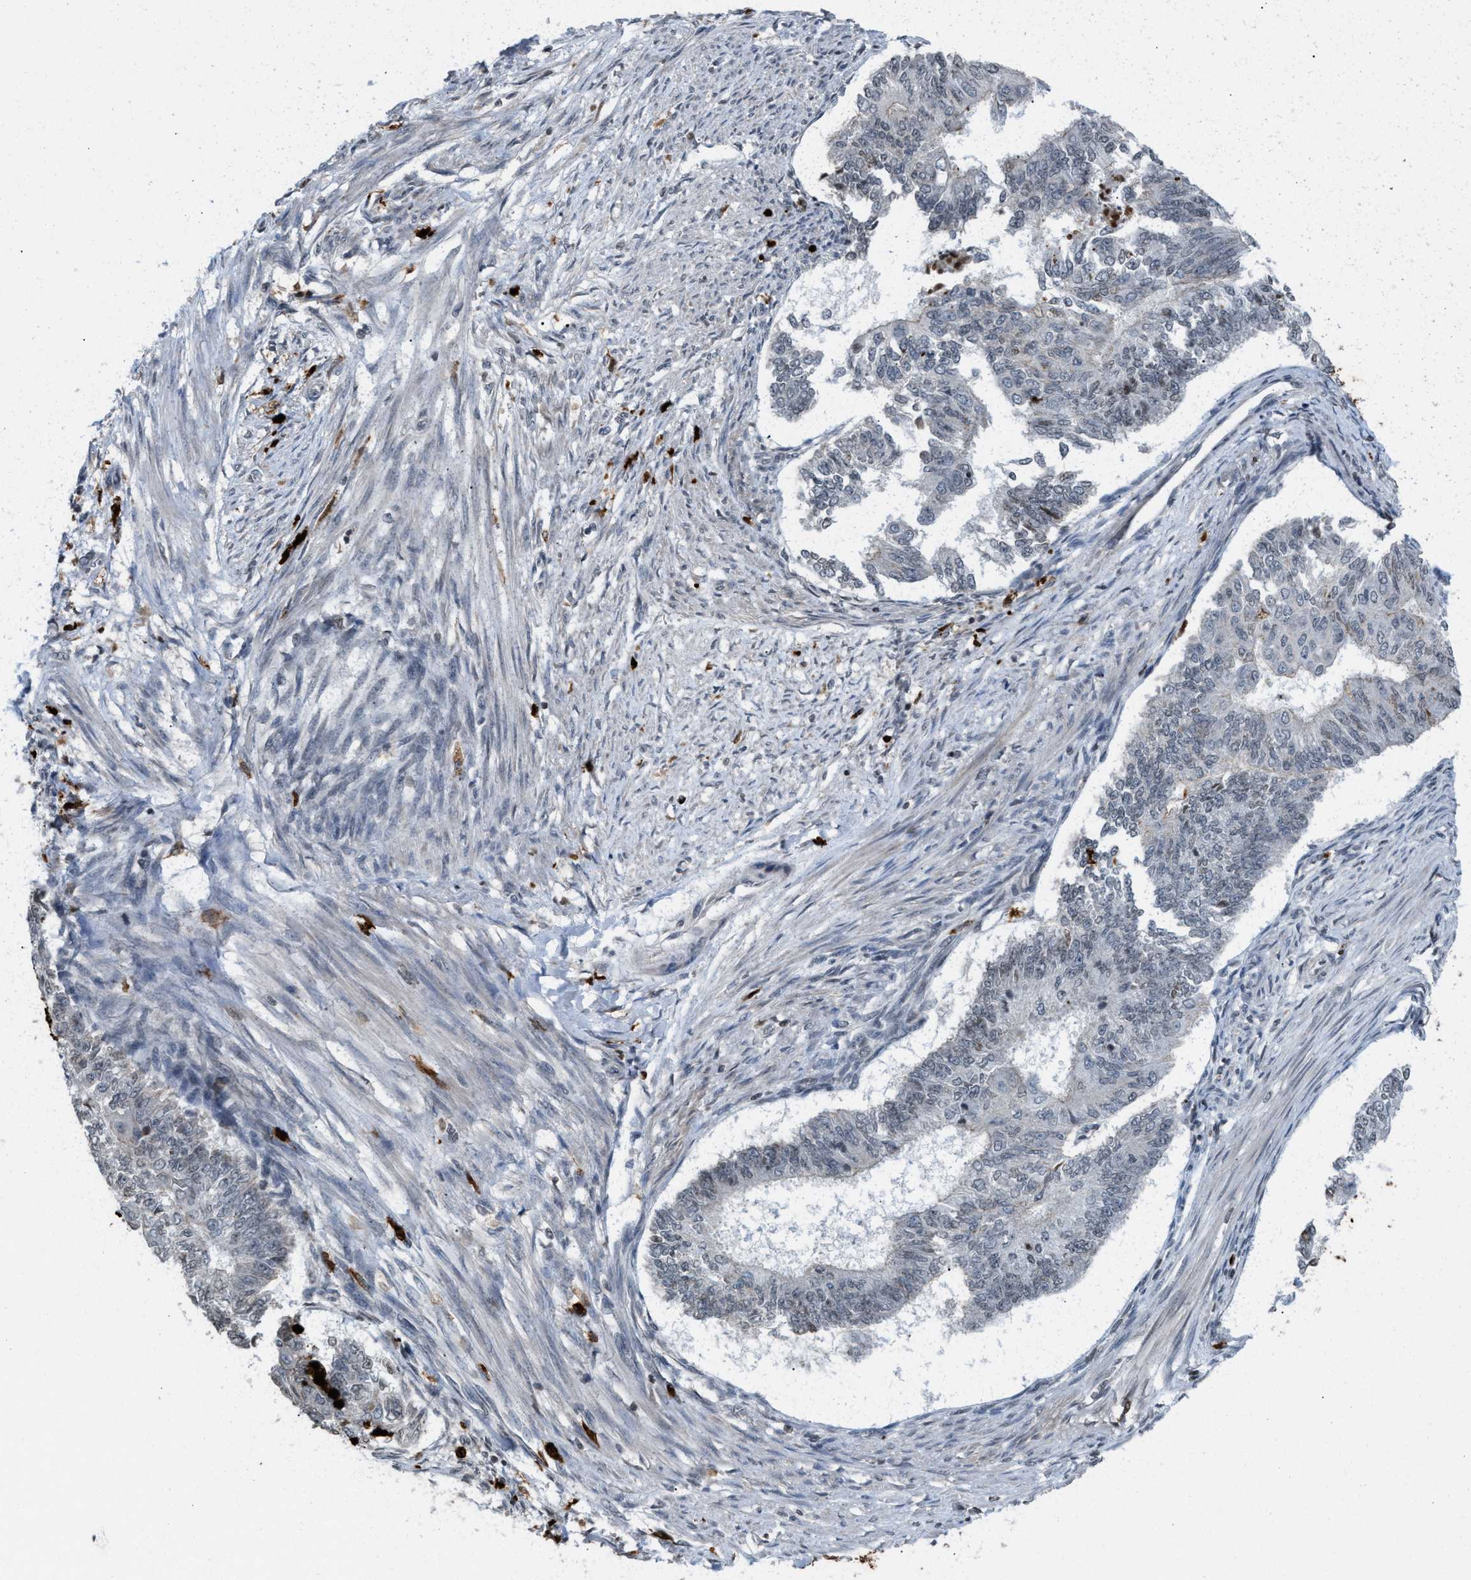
{"staining": {"intensity": "weak", "quantity": "<25%", "location": "nuclear"}, "tissue": "endometrial cancer", "cell_type": "Tumor cells", "image_type": "cancer", "snomed": [{"axis": "morphology", "description": "Adenocarcinoma, NOS"}, {"axis": "topography", "description": "Endometrium"}], "caption": "Tumor cells show no significant protein positivity in endometrial cancer. (Brightfield microscopy of DAB (3,3'-diaminobenzidine) IHC at high magnification).", "gene": "PRUNE2", "patient": {"sex": "female", "age": 32}}